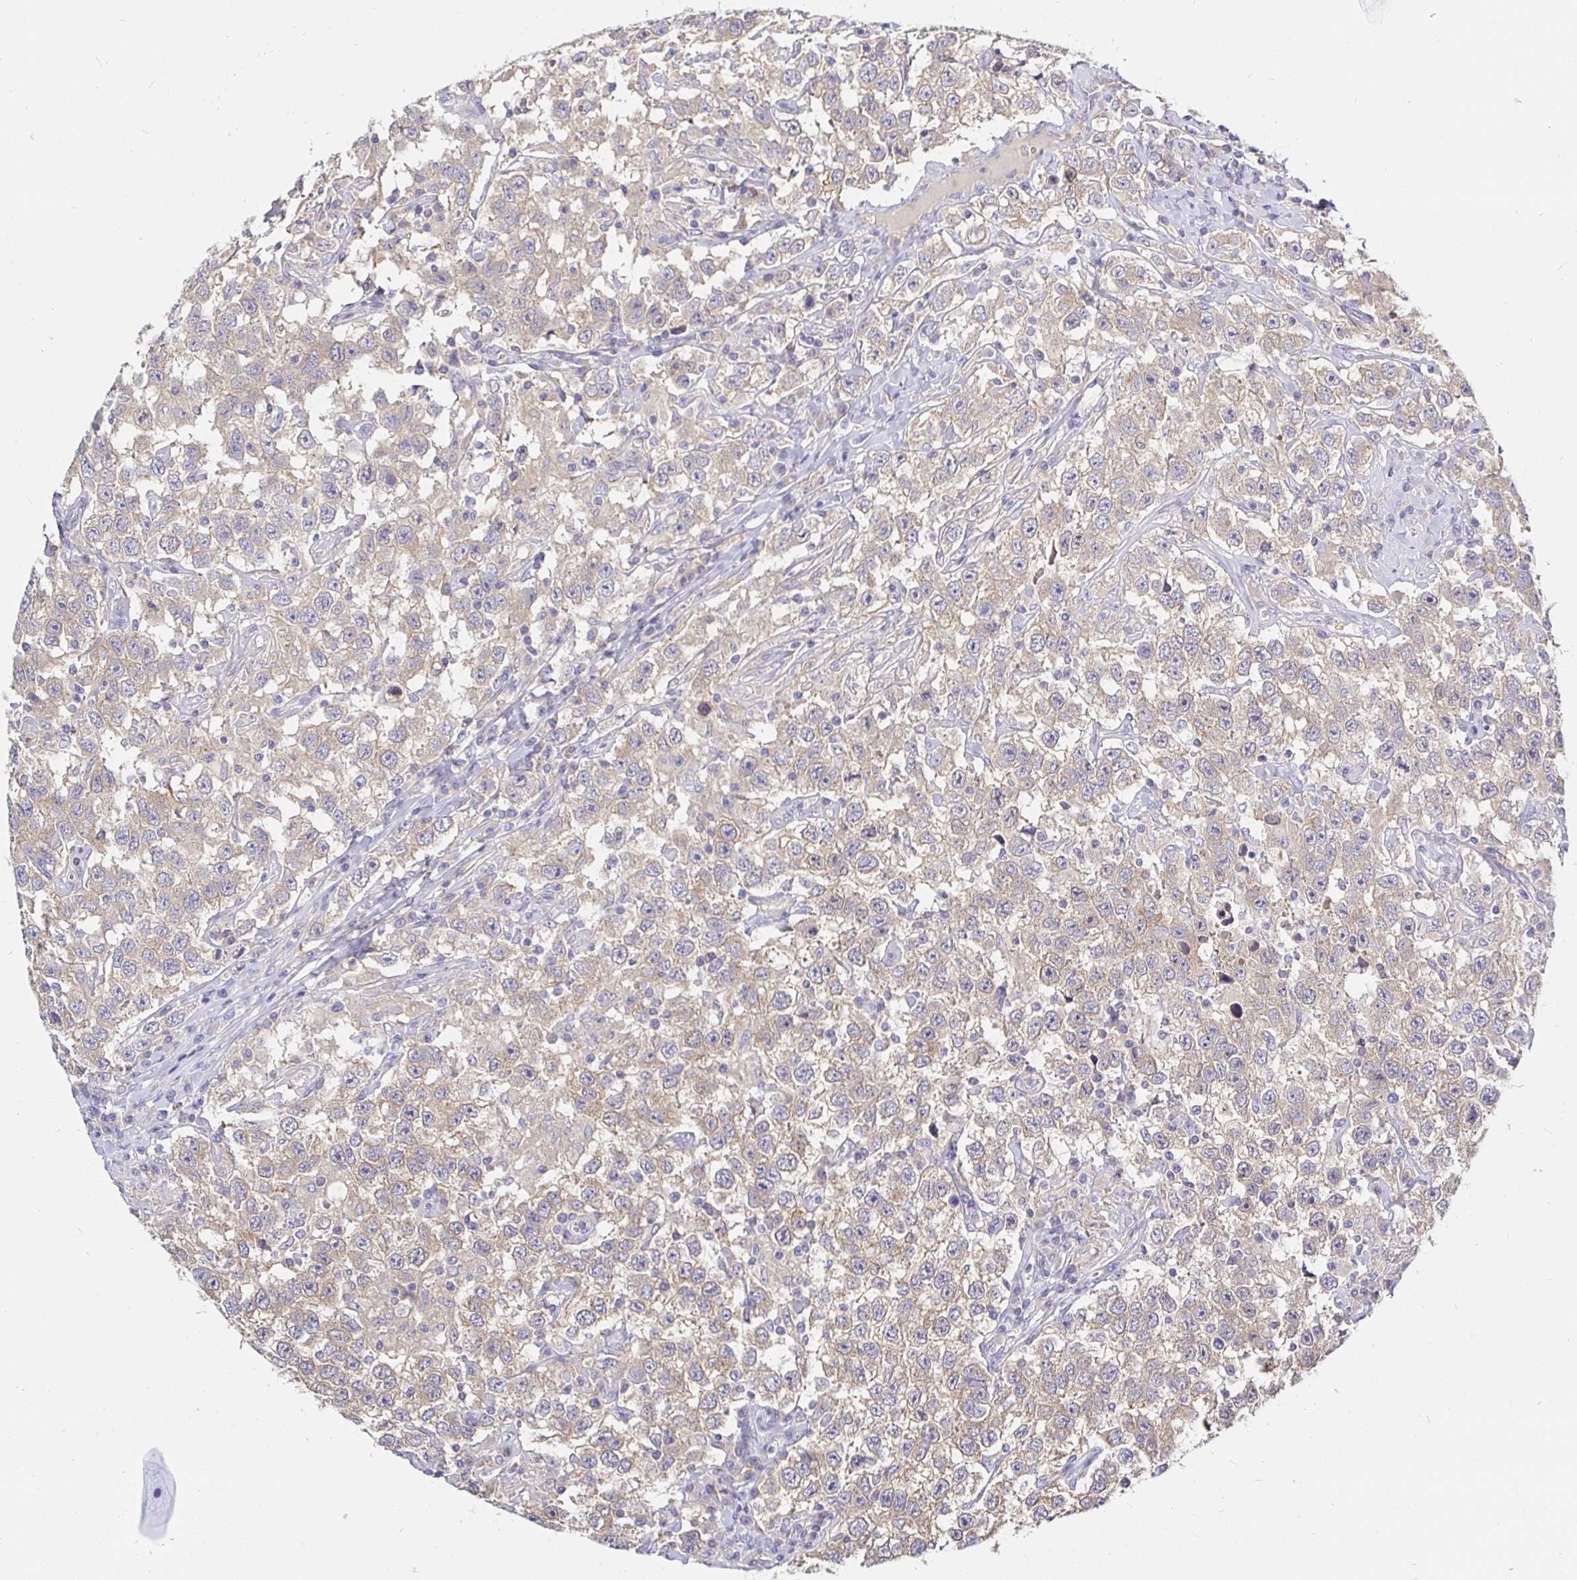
{"staining": {"intensity": "weak", "quantity": ">75%", "location": "cytoplasmic/membranous"}, "tissue": "testis cancer", "cell_type": "Tumor cells", "image_type": "cancer", "snomed": [{"axis": "morphology", "description": "Seminoma, NOS"}, {"axis": "topography", "description": "Testis"}], "caption": "The histopathology image displays staining of testis cancer (seminoma), revealing weak cytoplasmic/membranous protein positivity (brown color) within tumor cells.", "gene": "KIF21A", "patient": {"sex": "male", "age": 41}}